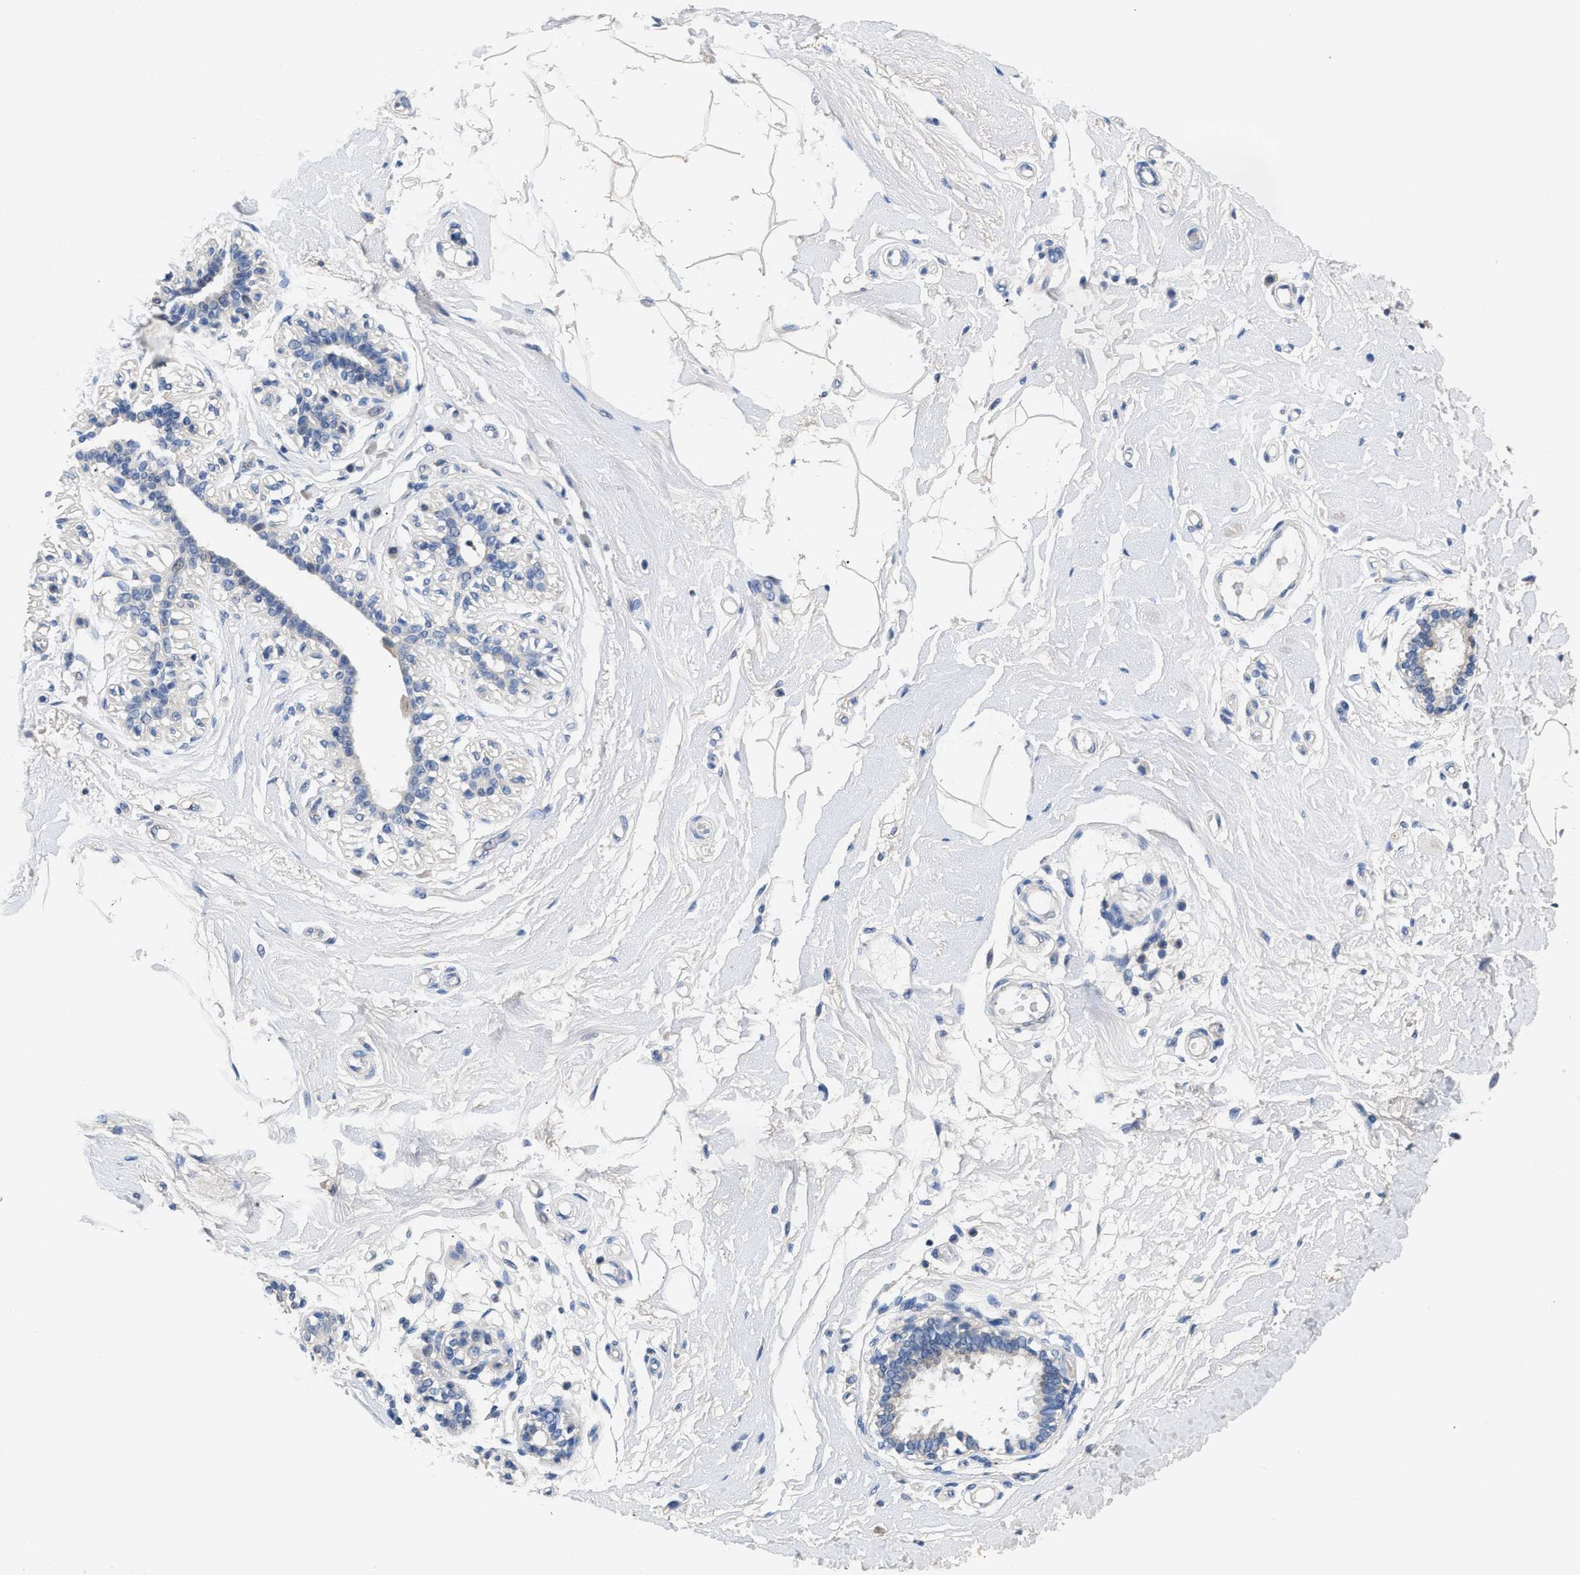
{"staining": {"intensity": "negative", "quantity": "none", "location": "none"}, "tissue": "breast", "cell_type": "Adipocytes", "image_type": "normal", "snomed": [{"axis": "morphology", "description": "Normal tissue, NOS"}, {"axis": "morphology", "description": "Lobular carcinoma"}, {"axis": "topography", "description": "Breast"}], "caption": "DAB immunohistochemical staining of normal breast reveals no significant staining in adipocytes.", "gene": "CCDC171", "patient": {"sex": "female", "age": 59}}